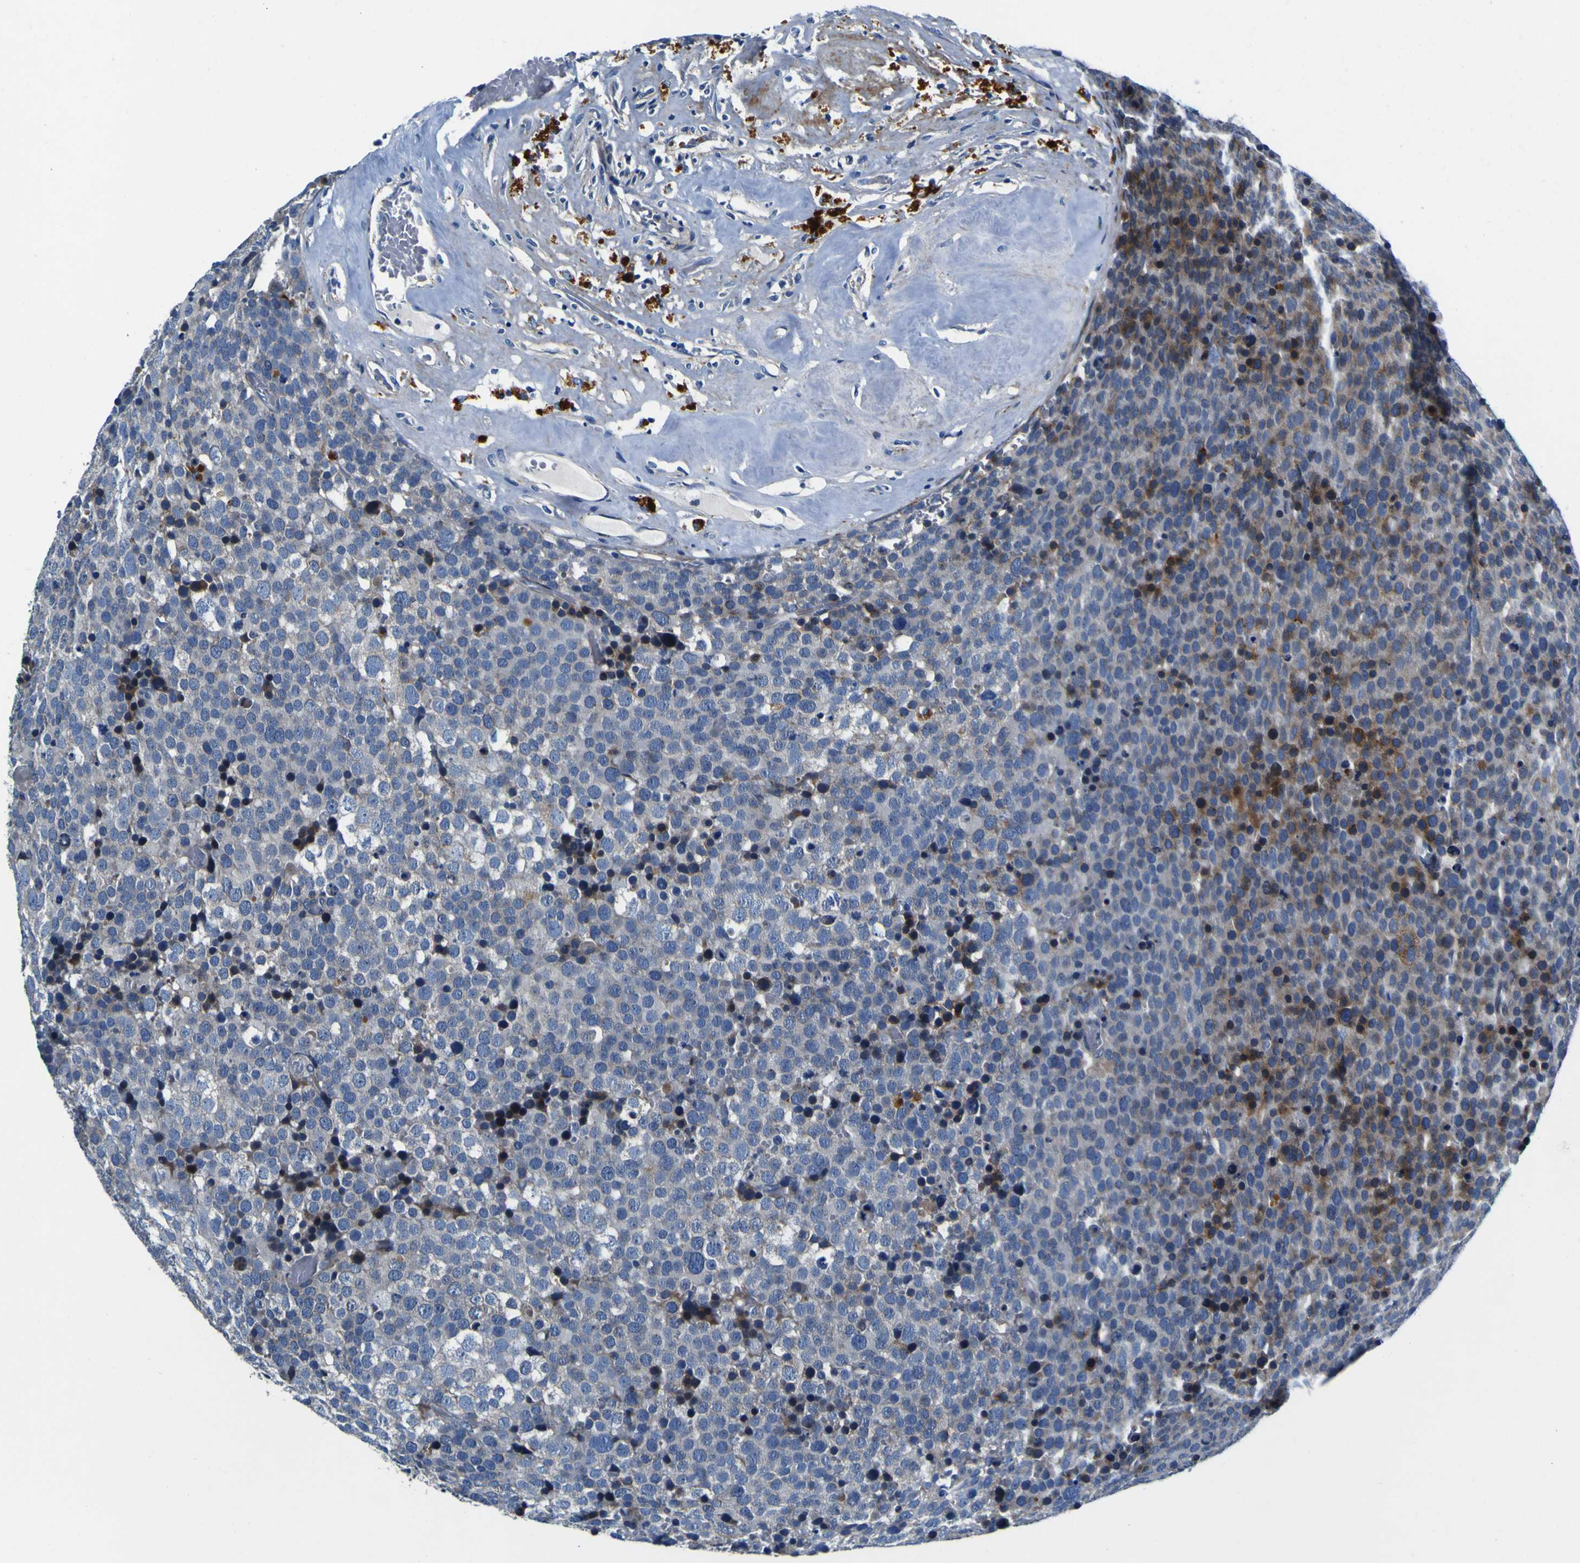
{"staining": {"intensity": "moderate", "quantity": "<25%", "location": "cytoplasmic/membranous"}, "tissue": "testis cancer", "cell_type": "Tumor cells", "image_type": "cancer", "snomed": [{"axis": "morphology", "description": "Seminoma, NOS"}, {"axis": "topography", "description": "Testis"}], "caption": "Protein staining of testis cancer tissue reveals moderate cytoplasmic/membranous positivity in approximately <25% of tumor cells. Ihc stains the protein in brown and the nuclei are stained blue.", "gene": "AGAP3", "patient": {"sex": "male", "age": 71}}